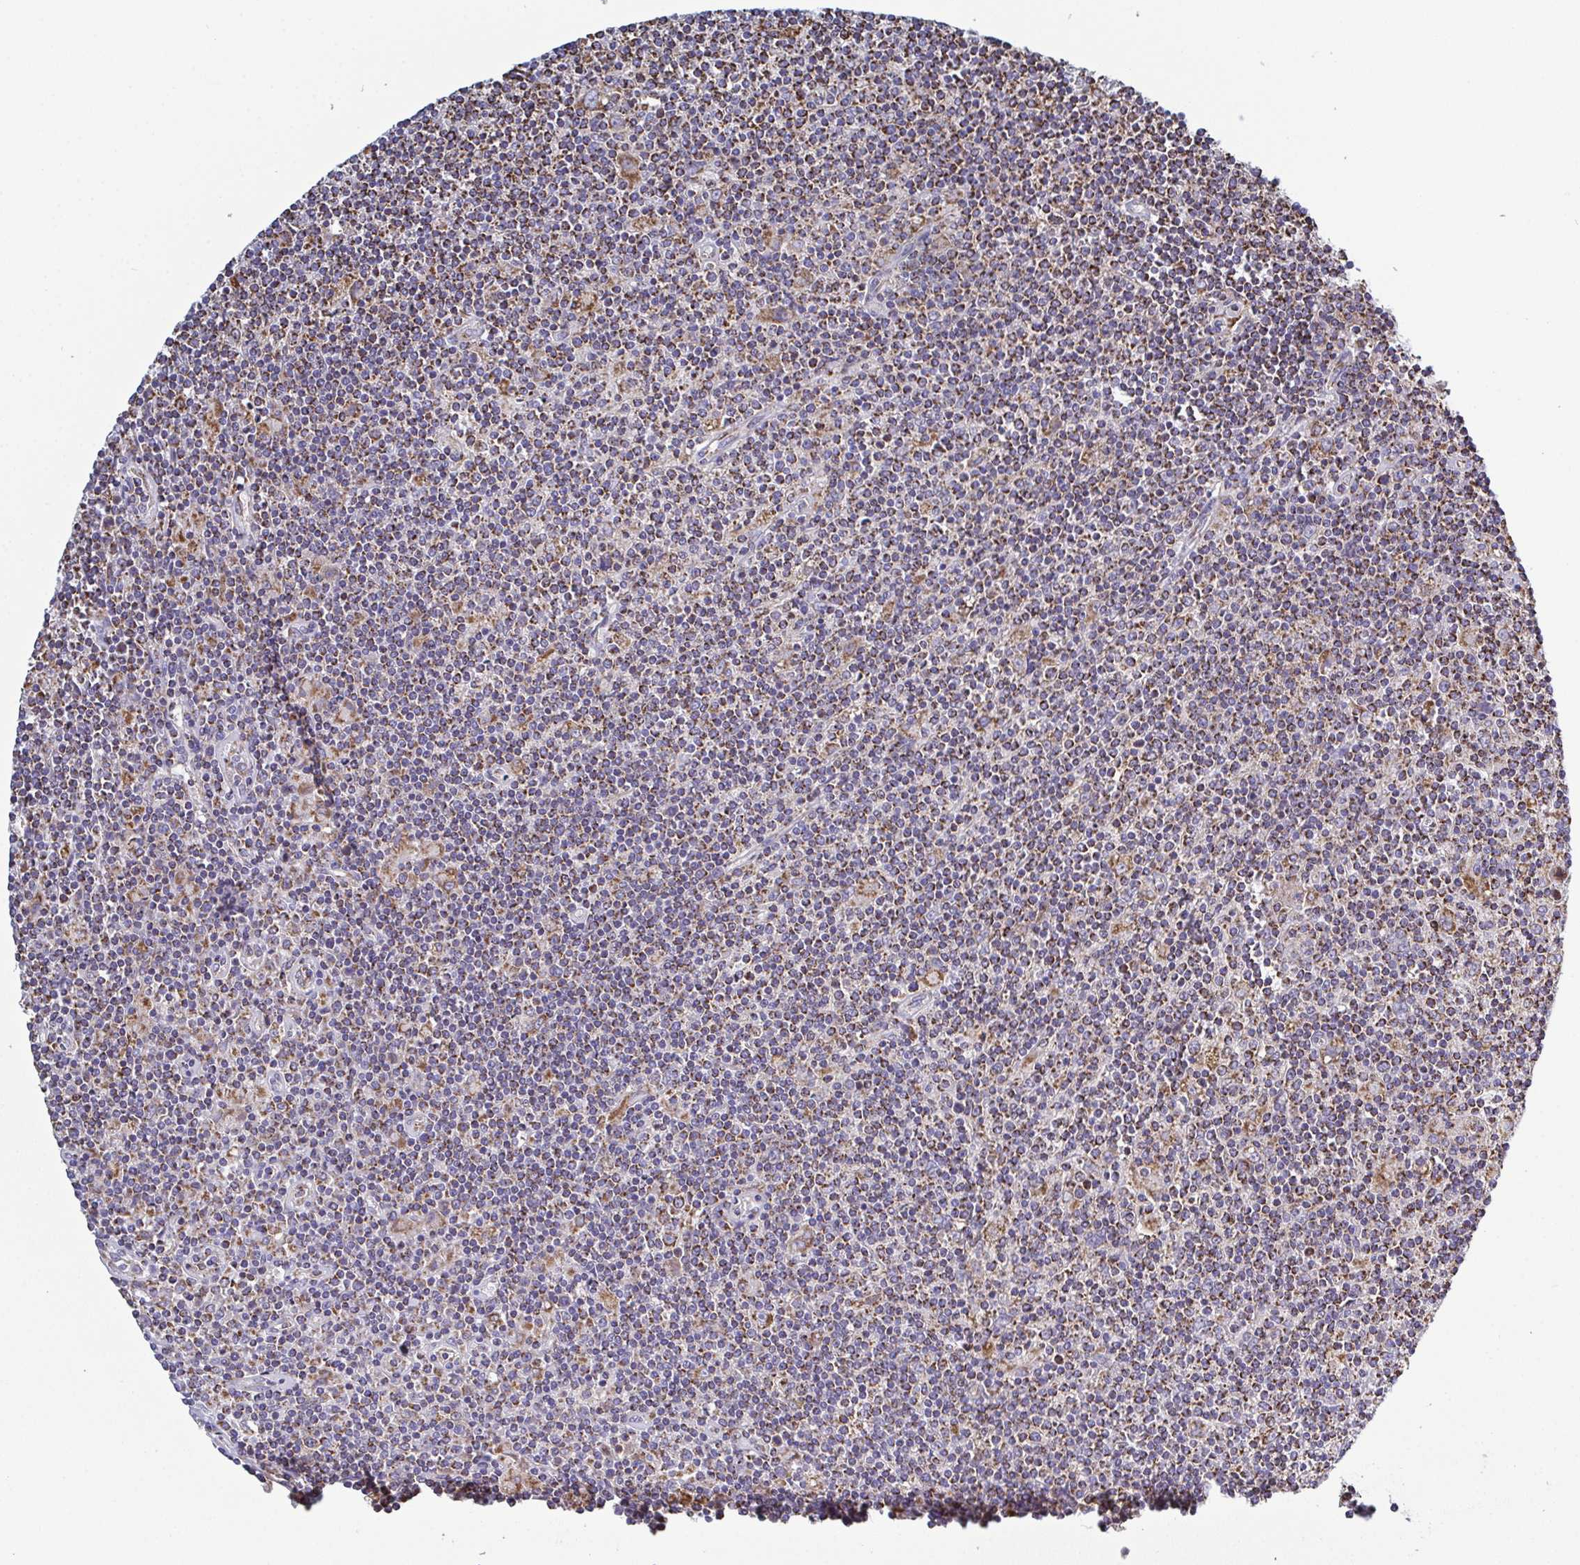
{"staining": {"intensity": "moderate", "quantity": ">75%", "location": "cytoplasmic/membranous"}, "tissue": "lymphoma", "cell_type": "Tumor cells", "image_type": "cancer", "snomed": [{"axis": "morphology", "description": "Hodgkin's disease, NOS"}, {"axis": "topography", "description": "Lymph node"}], "caption": "This histopathology image shows immunohistochemistry staining of Hodgkin's disease, with medium moderate cytoplasmic/membranous staining in about >75% of tumor cells.", "gene": "CSDE1", "patient": {"sex": "male", "age": 40}}